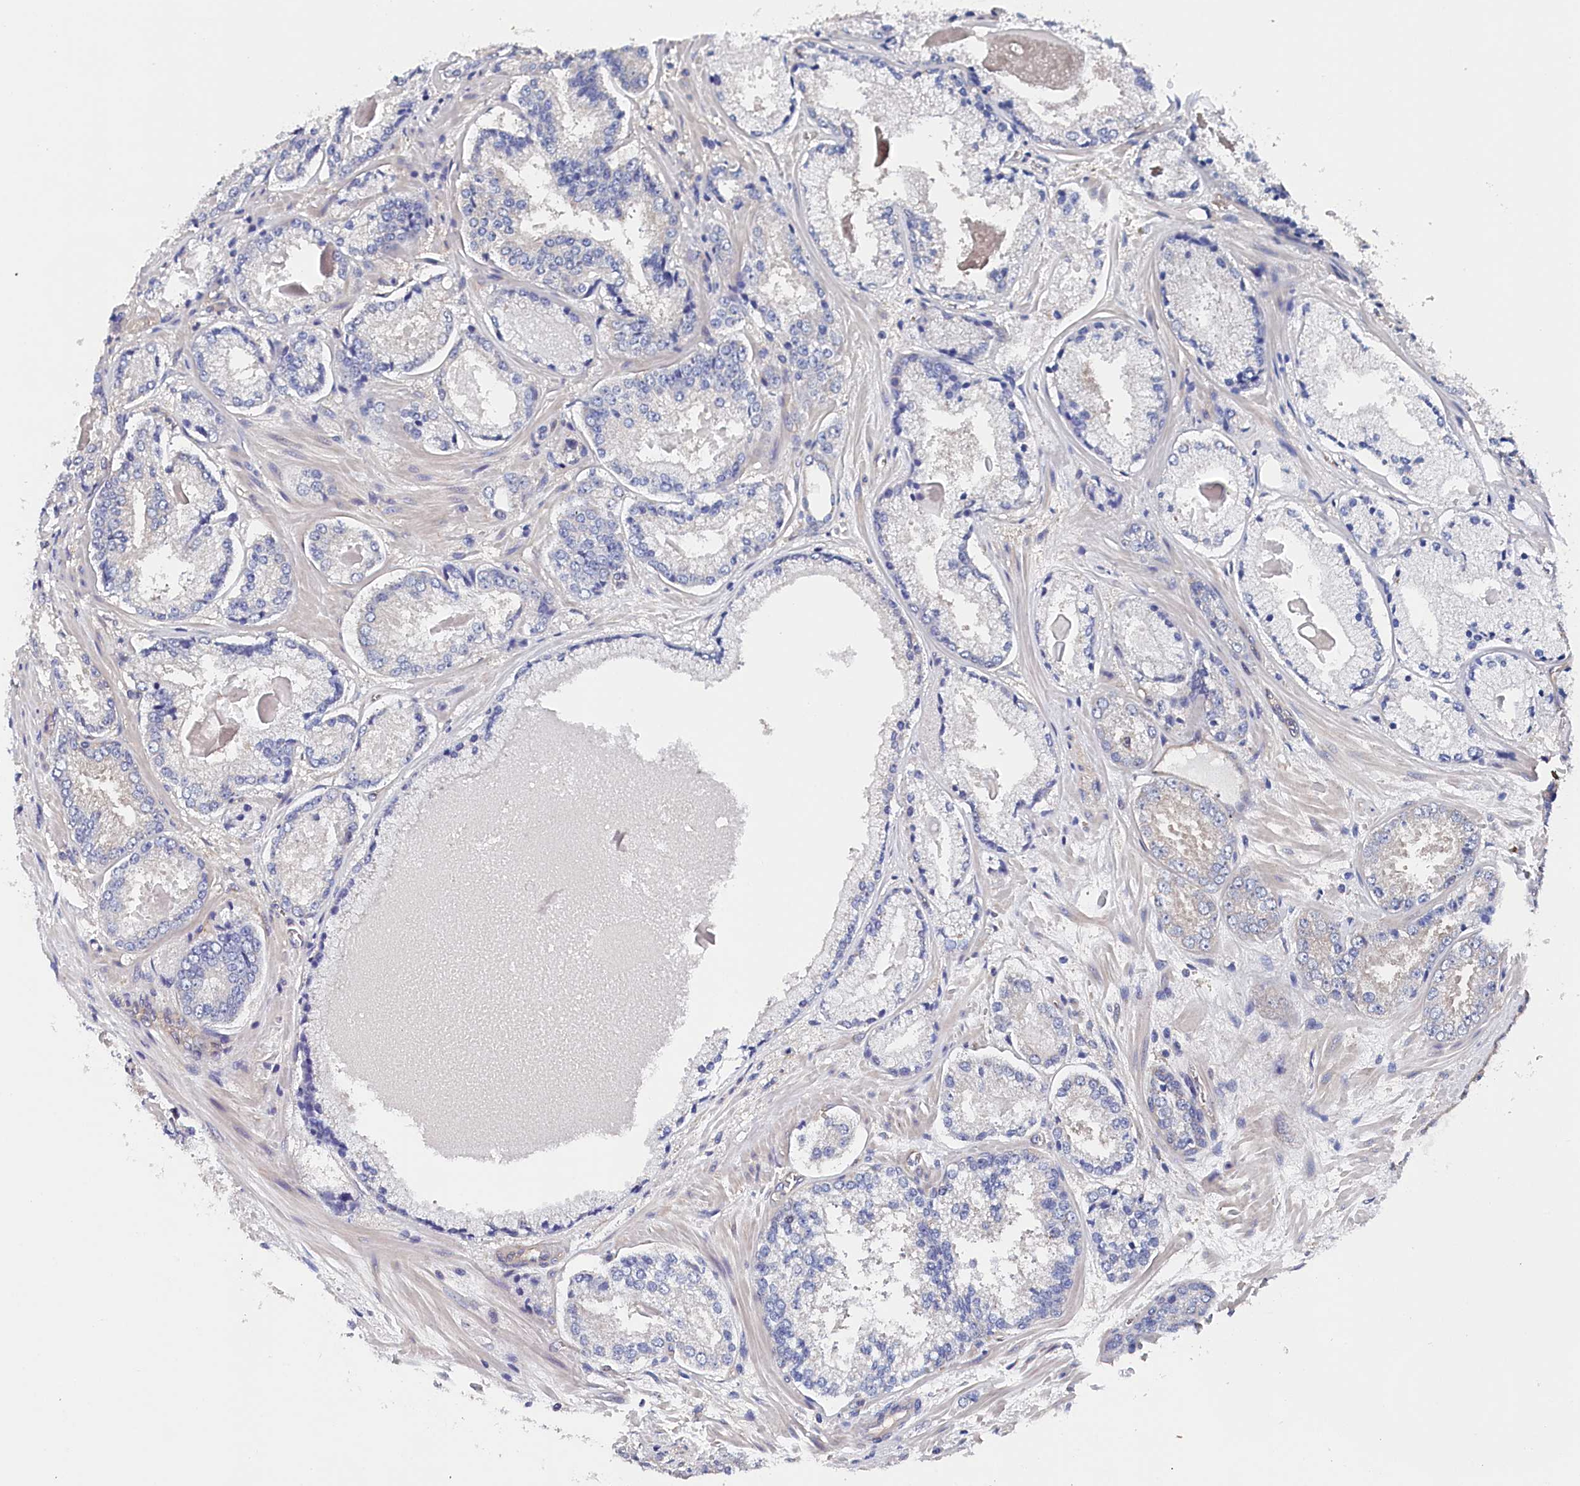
{"staining": {"intensity": "negative", "quantity": "none", "location": "none"}, "tissue": "prostate cancer", "cell_type": "Tumor cells", "image_type": "cancer", "snomed": [{"axis": "morphology", "description": "Adenocarcinoma, Low grade"}, {"axis": "topography", "description": "Prostate"}], "caption": "Tumor cells are negative for protein expression in human prostate adenocarcinoma (low-grade). (DAB (3,3'-diaminobenzidine) immunohistochemistry visualized using brightfield microscopy, high magnification).", "gene": "BHMT", "patient": {"sex": "male", "age": 74}}